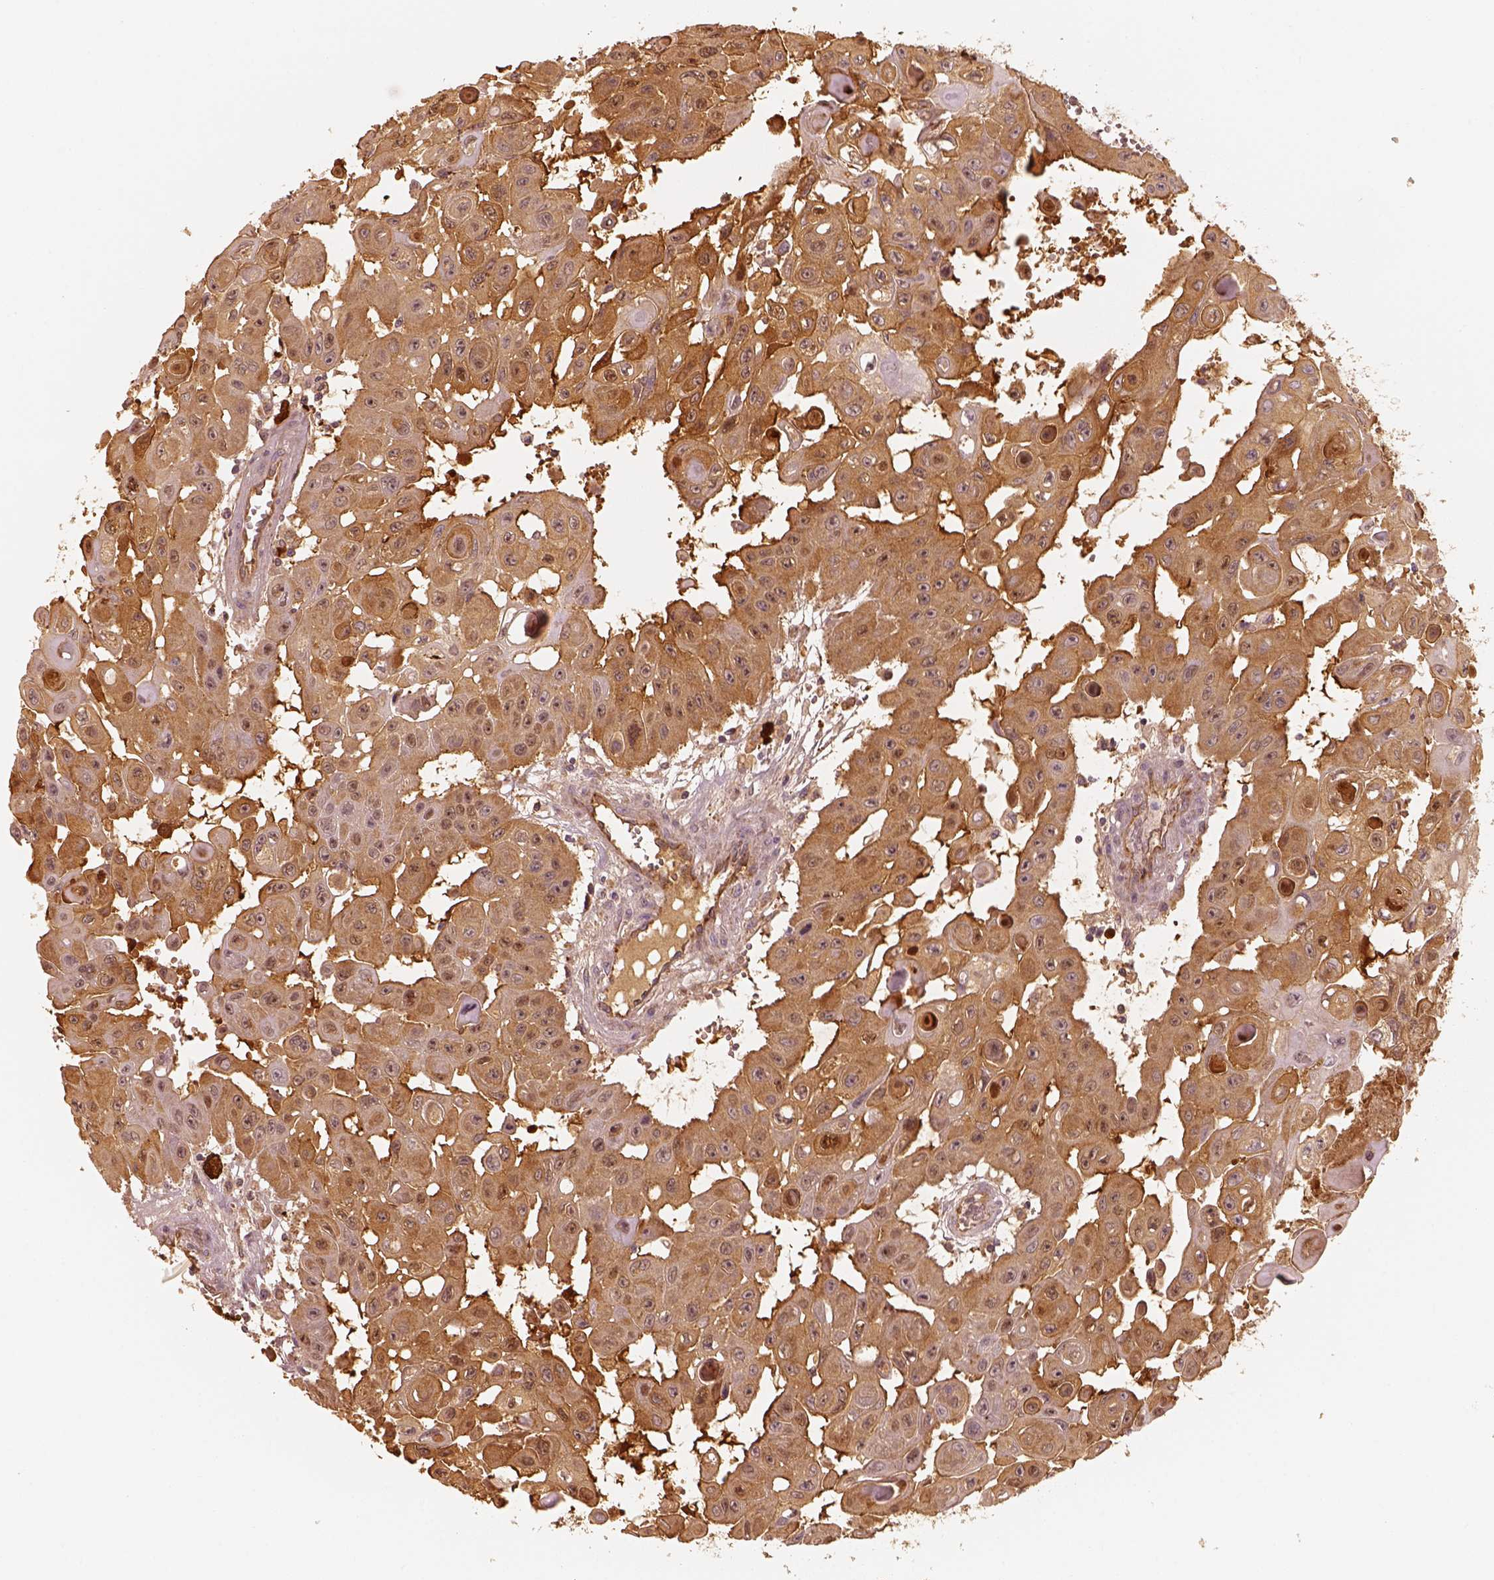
{"staining": {"intensity": "moderate", "quantity": ">75%", "location": "cytoplasmic/membranous"}, "tissue": "head and neck cancer", "cell_type": "Tumor cells", "image_type": "cancer", "snomed": [{"axis": "morphology", "description": "Adenocarcinoma, NOS"}, {"axis": "topography", "description": "Head-Neck"}], "caption": "Immunohistochemical staining of human adenocarcinoma (head and neck) displays medium levels of moderate cytoplasmic/membranous protein positivity in approximately >75% of tumor cells.", "gene": "FSCN1", "patient": {"sex": "male", "age": 73}}